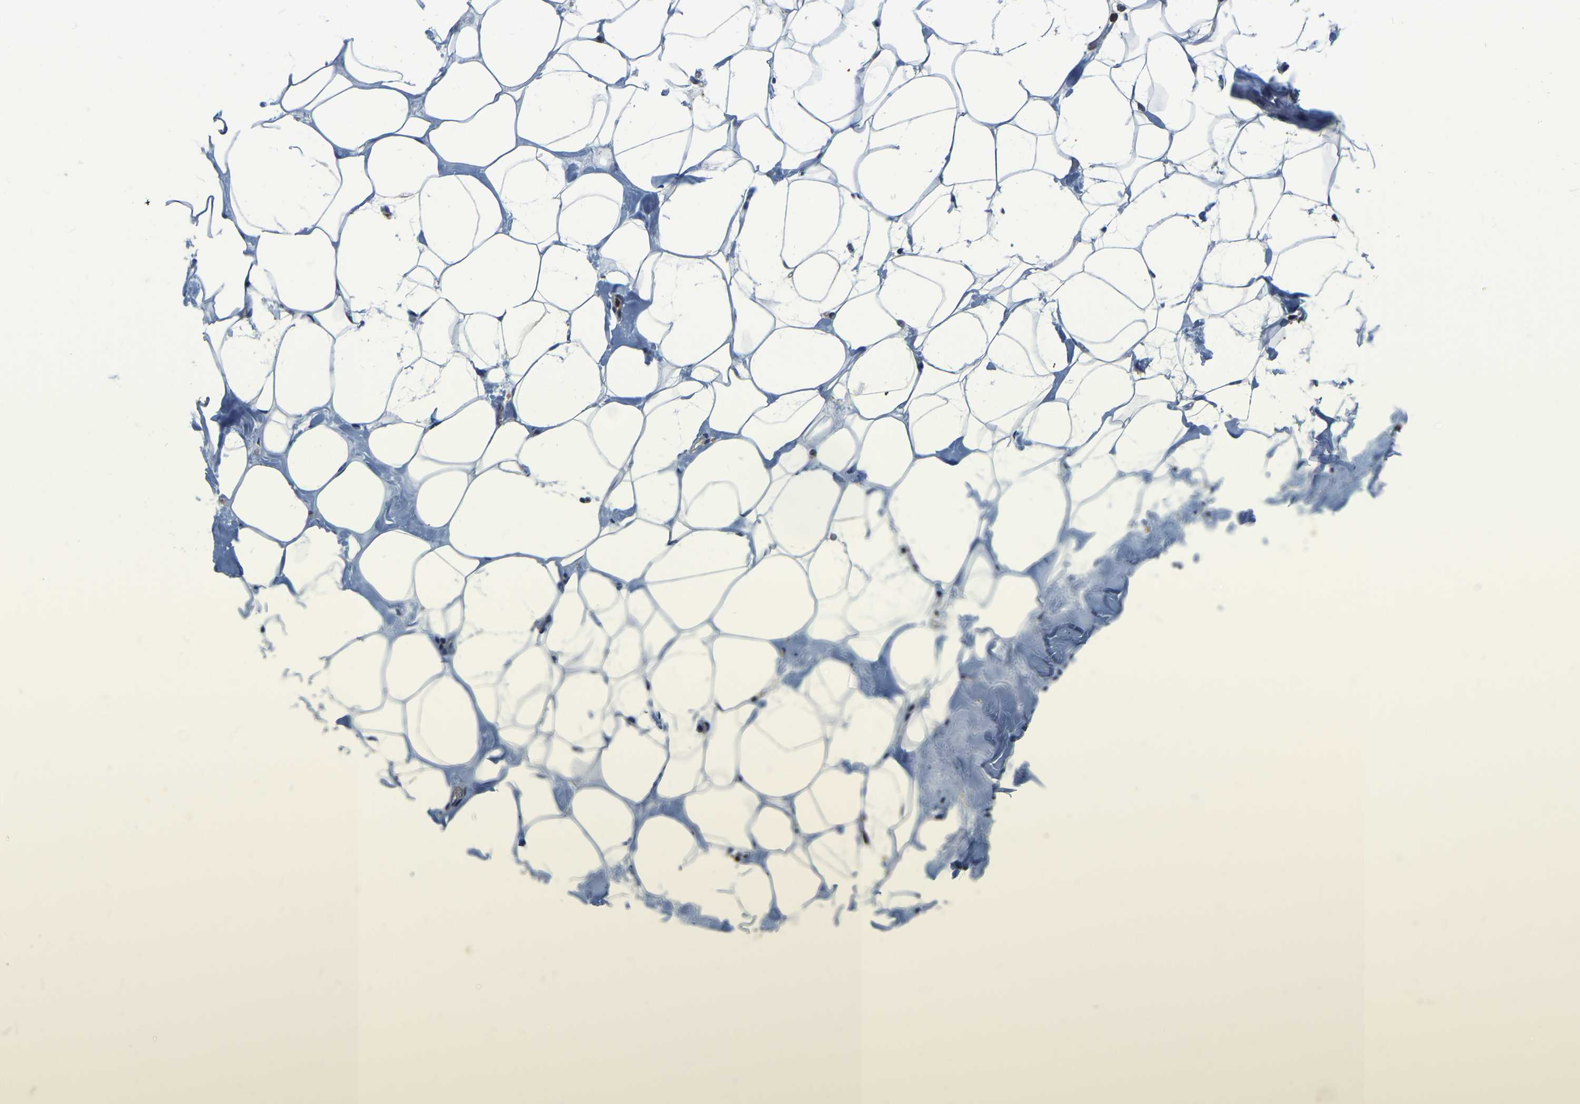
{"staining": {"intensity": "weak", "quantity": "<25%", "location": "cytoplasmic/membranous"}, "tissue": "adipose tissue", "cell_type": "Adipocytes", "image_type": "normal", "snomed": [{"axis": "morphology", "description": "Normal tissue, NOS"}, {"axis": "morphology", "description": "Fibrosis, NOS"}, {"axis": "topography", "description": "Breast"}, {"axis": "topography", "description": "Adipose tissue"}], "caption": "Immunohistochemistry (IHC) histopathology image of normal human adipose tissue stained for a protein (brown), which displays no positivity in adipocytes.", "gene": "GARS1", "patient": {"sex": "female", "age": 39}}